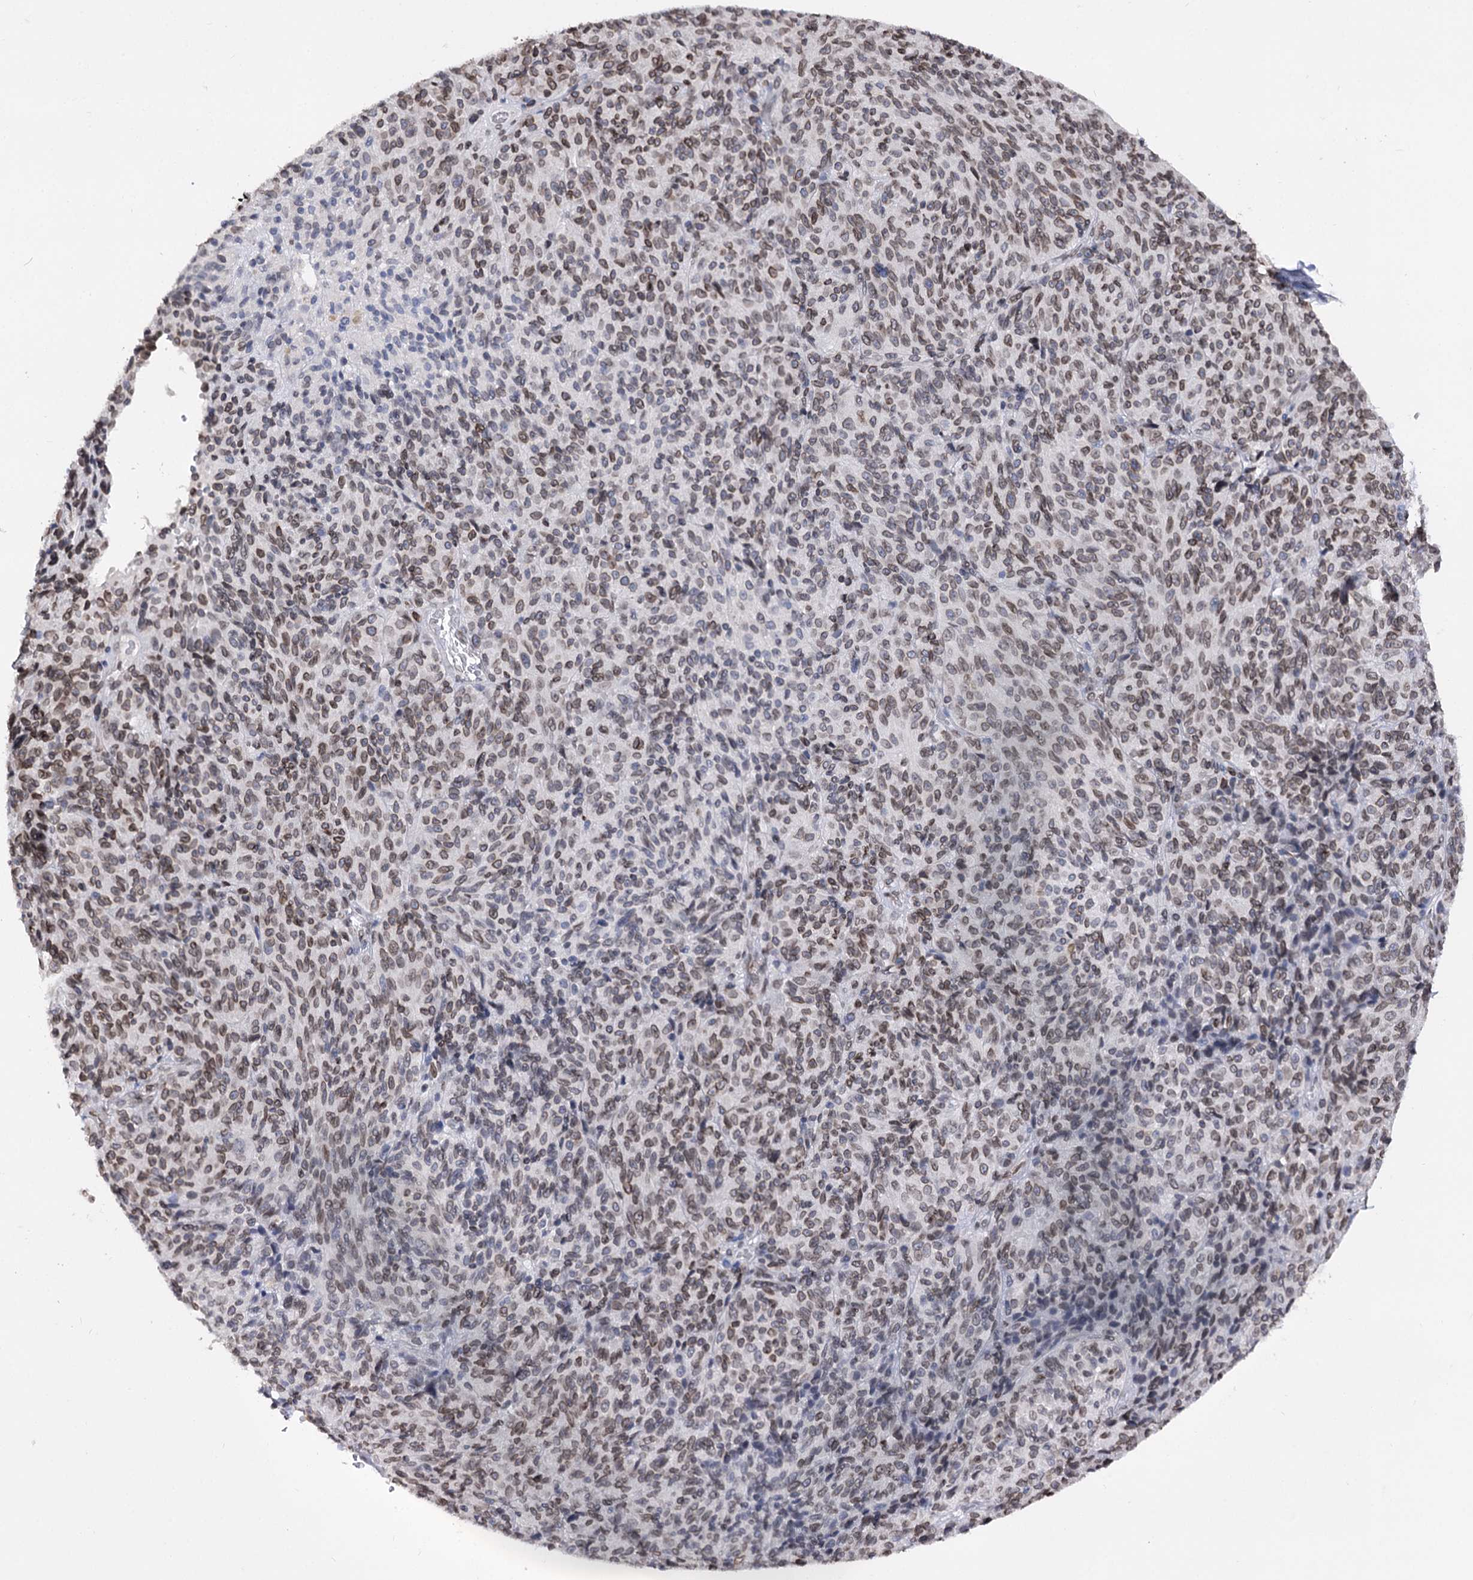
{"staining": {"intensity": "moderate", "quantity": ">75%", "location": "cytoplasmic/membranous,nuclear"}, "tissue": "melanoma", "cell_type": "Tumor cells", "image_type": "cancer", "snomed": [{"axis": "morphology", "description": "Malignant melanoma, Metastatic site"}, {"axis": "topography", "description": "Brain"}], "caption": "A high-resolution image shows IHC staining of malignant melanoma (metastatic site), which demonstrates moderate cytoplasmic/membranous and nuclear staining in approximately >75% of tumor cells.", "gene": "TMEM201", "patient": {"sex": "female", "age": 56}}